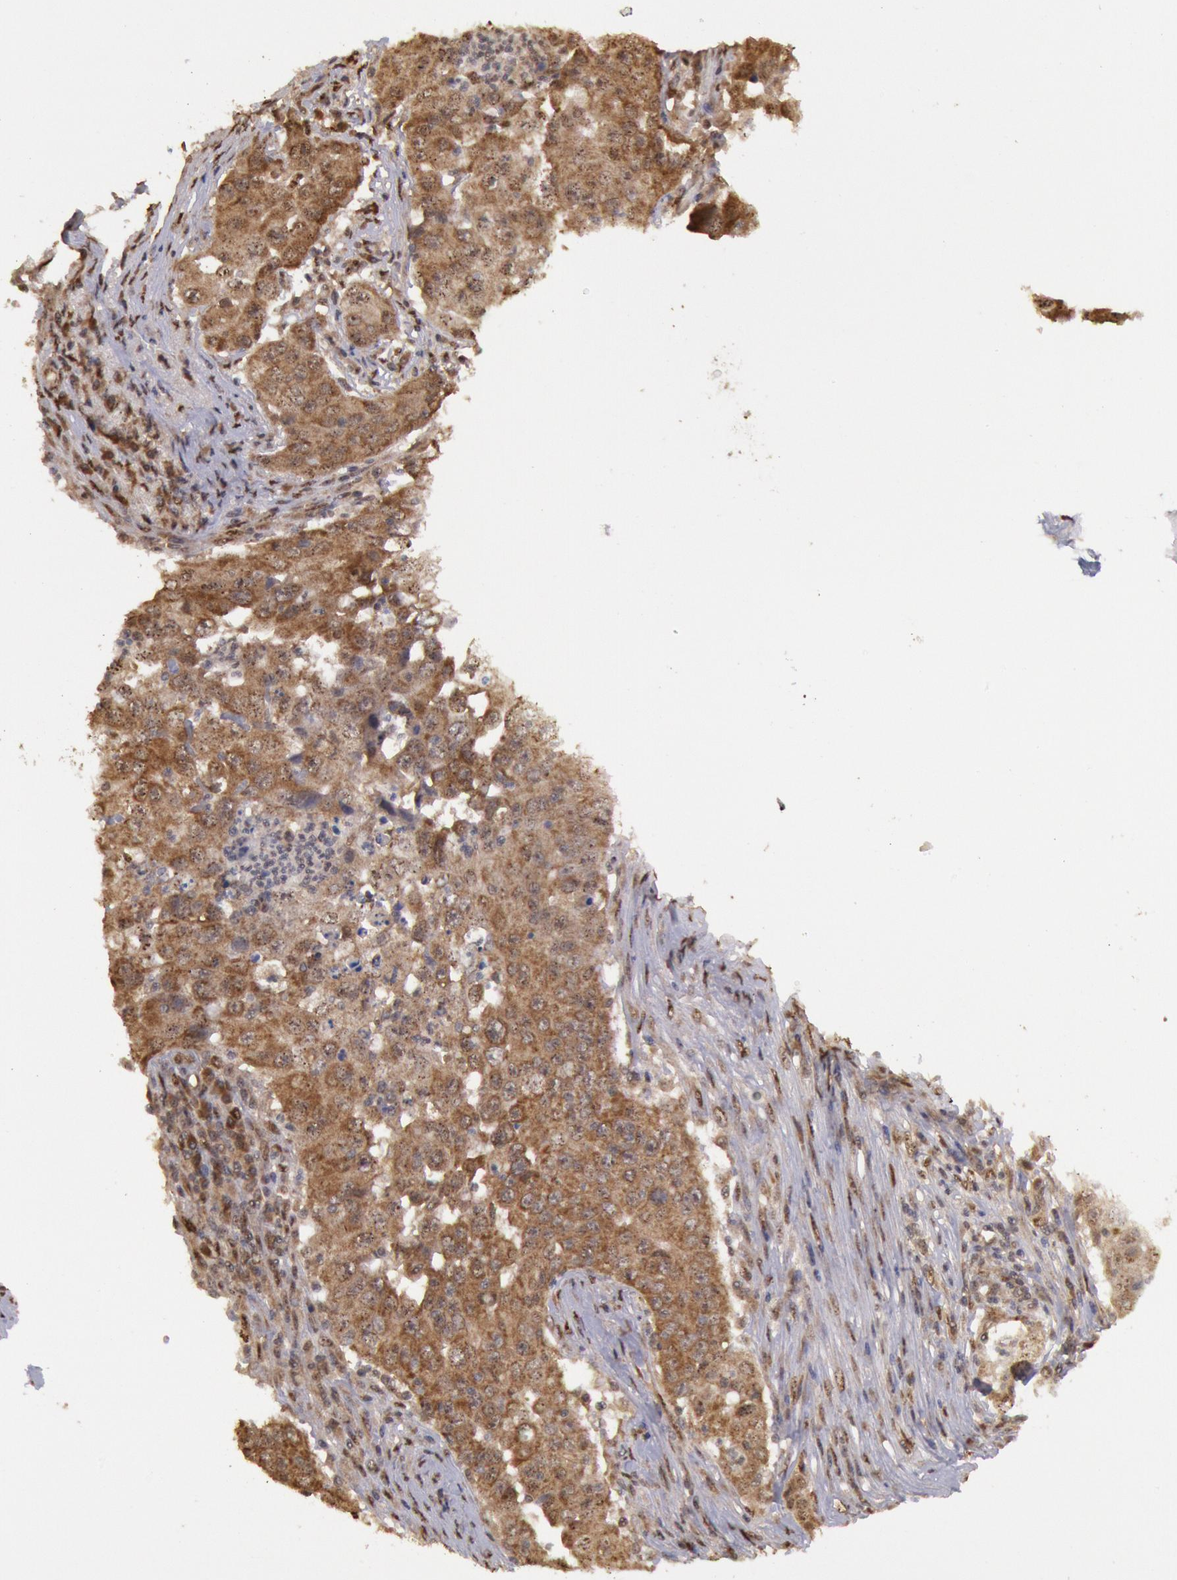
{"staining": {"intensity": "moderate", "quantity": ">75%", "location": "cytoplasmic/membranous"}, "tissue": "lung cancer", "cell_type": "Tumor cells", "image_type": "cancer", "snomed": [{"axis": "morphology", "description": "Squamous cell carcinoma, NOS"}, {"axis": "topography", "description": "Lung"}], "caption": "Moderate cytoplasmic/membranous staining is seen in approximately >75% of tumor cells in lung cancer (squamous cell carcinoma). Immunohistochemistry (ihc) stains the protein of interest in brown and the nuclei are stained blue.", "gene": "STX17", "patient": {"sex": "male", "age": 64}}